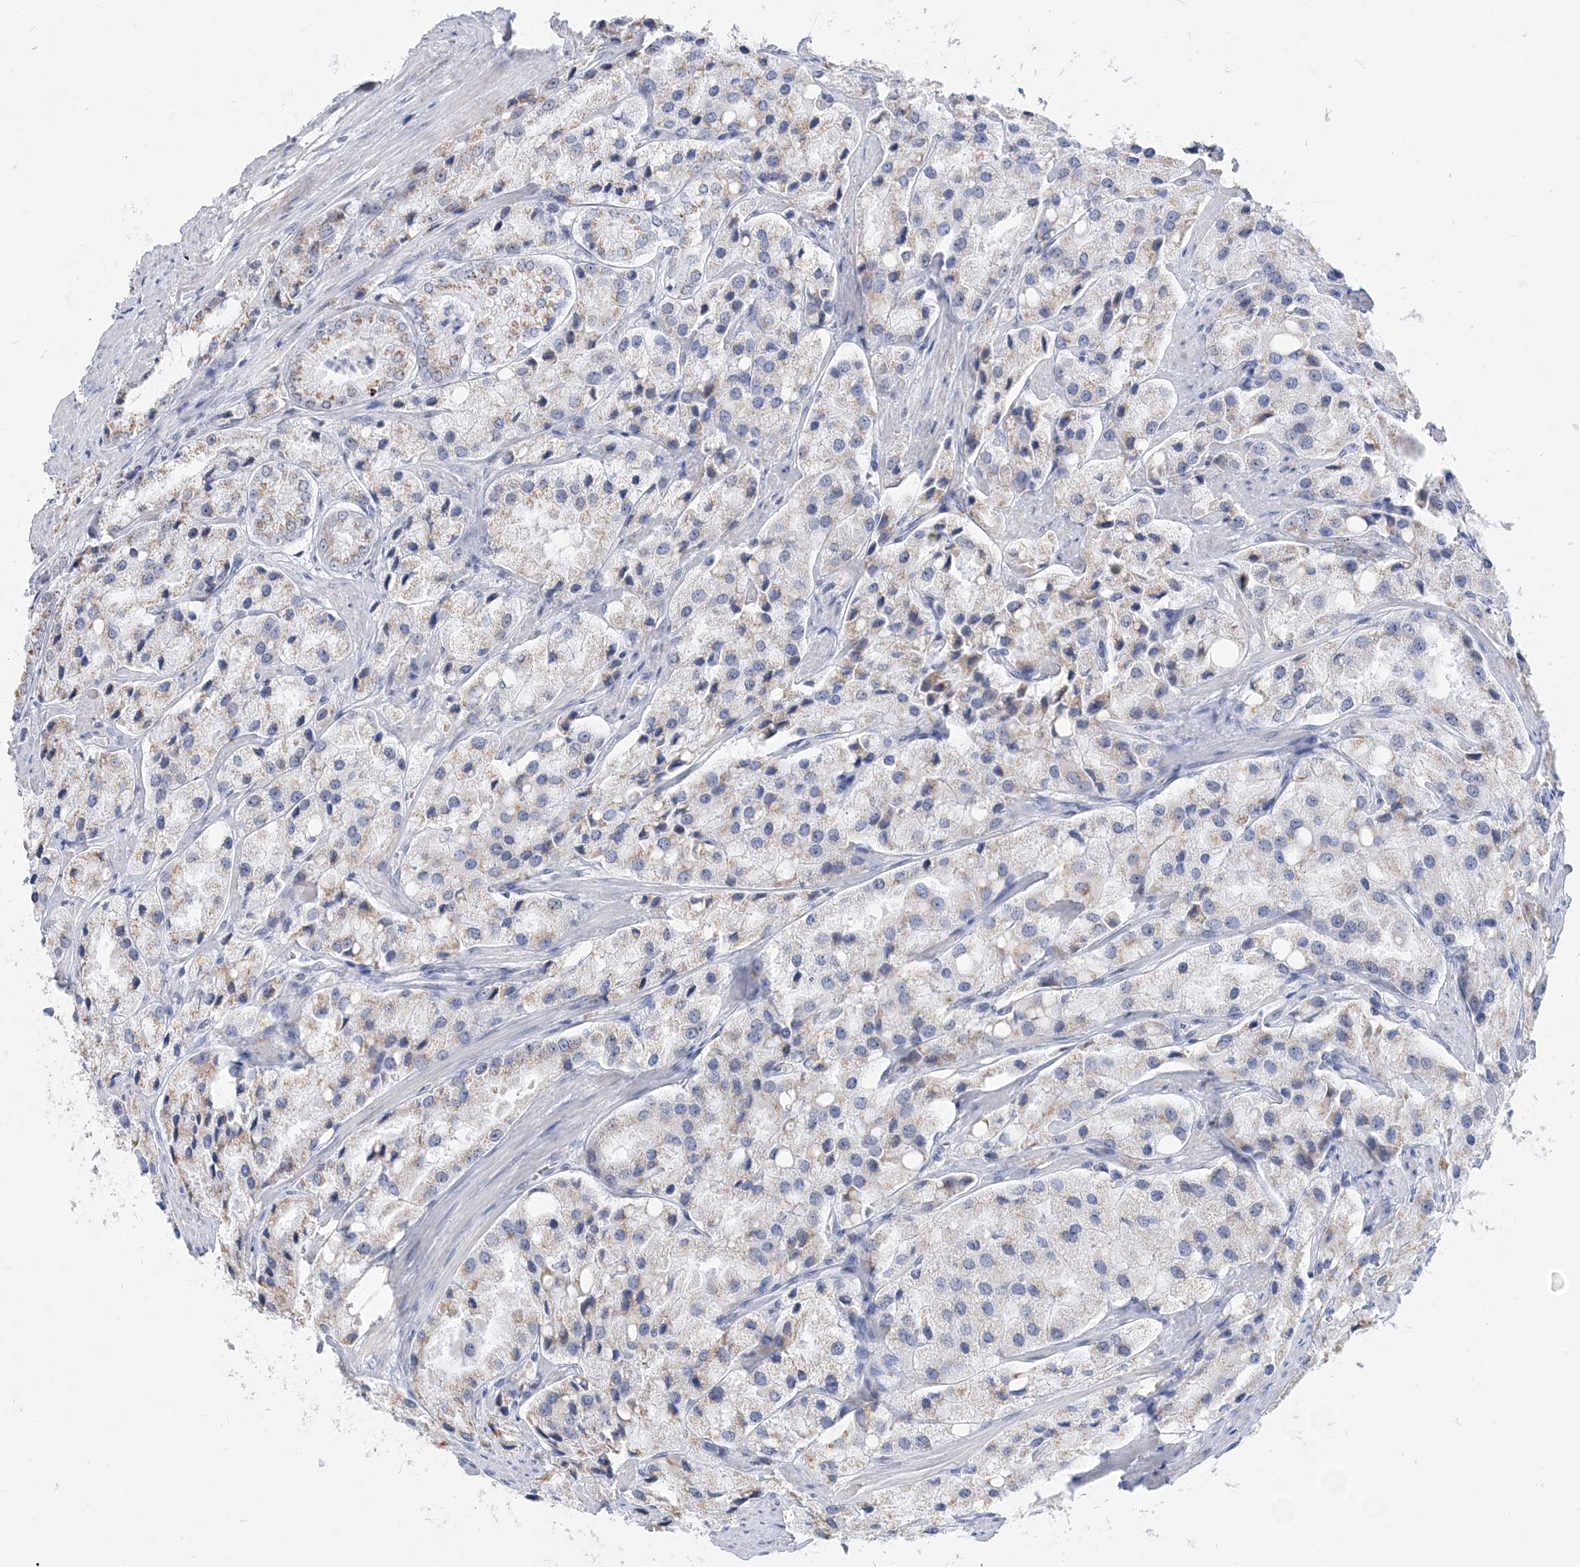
{"staining": {"intensity": "weak", "quantity": "25%-75%", "location": "cytoplasmic/membranous"}, "tissue": "prostate cancer", "cell_type": "Tumor cells", "image_type": "cancer", "snomed": [{"axis": "morphology", "description": "Adenocarcinoma, High grade"}, {"axis": "topography", "description": "Prostate"}], "caption": "This image demonstrates IHC staining of human prostate cancer, with low weak cytoplasmic/membranous expression in approximately 25%-75% of tumor cells.", "gene": "DDX21", "patient": {"sex": "male", "age": 66}}